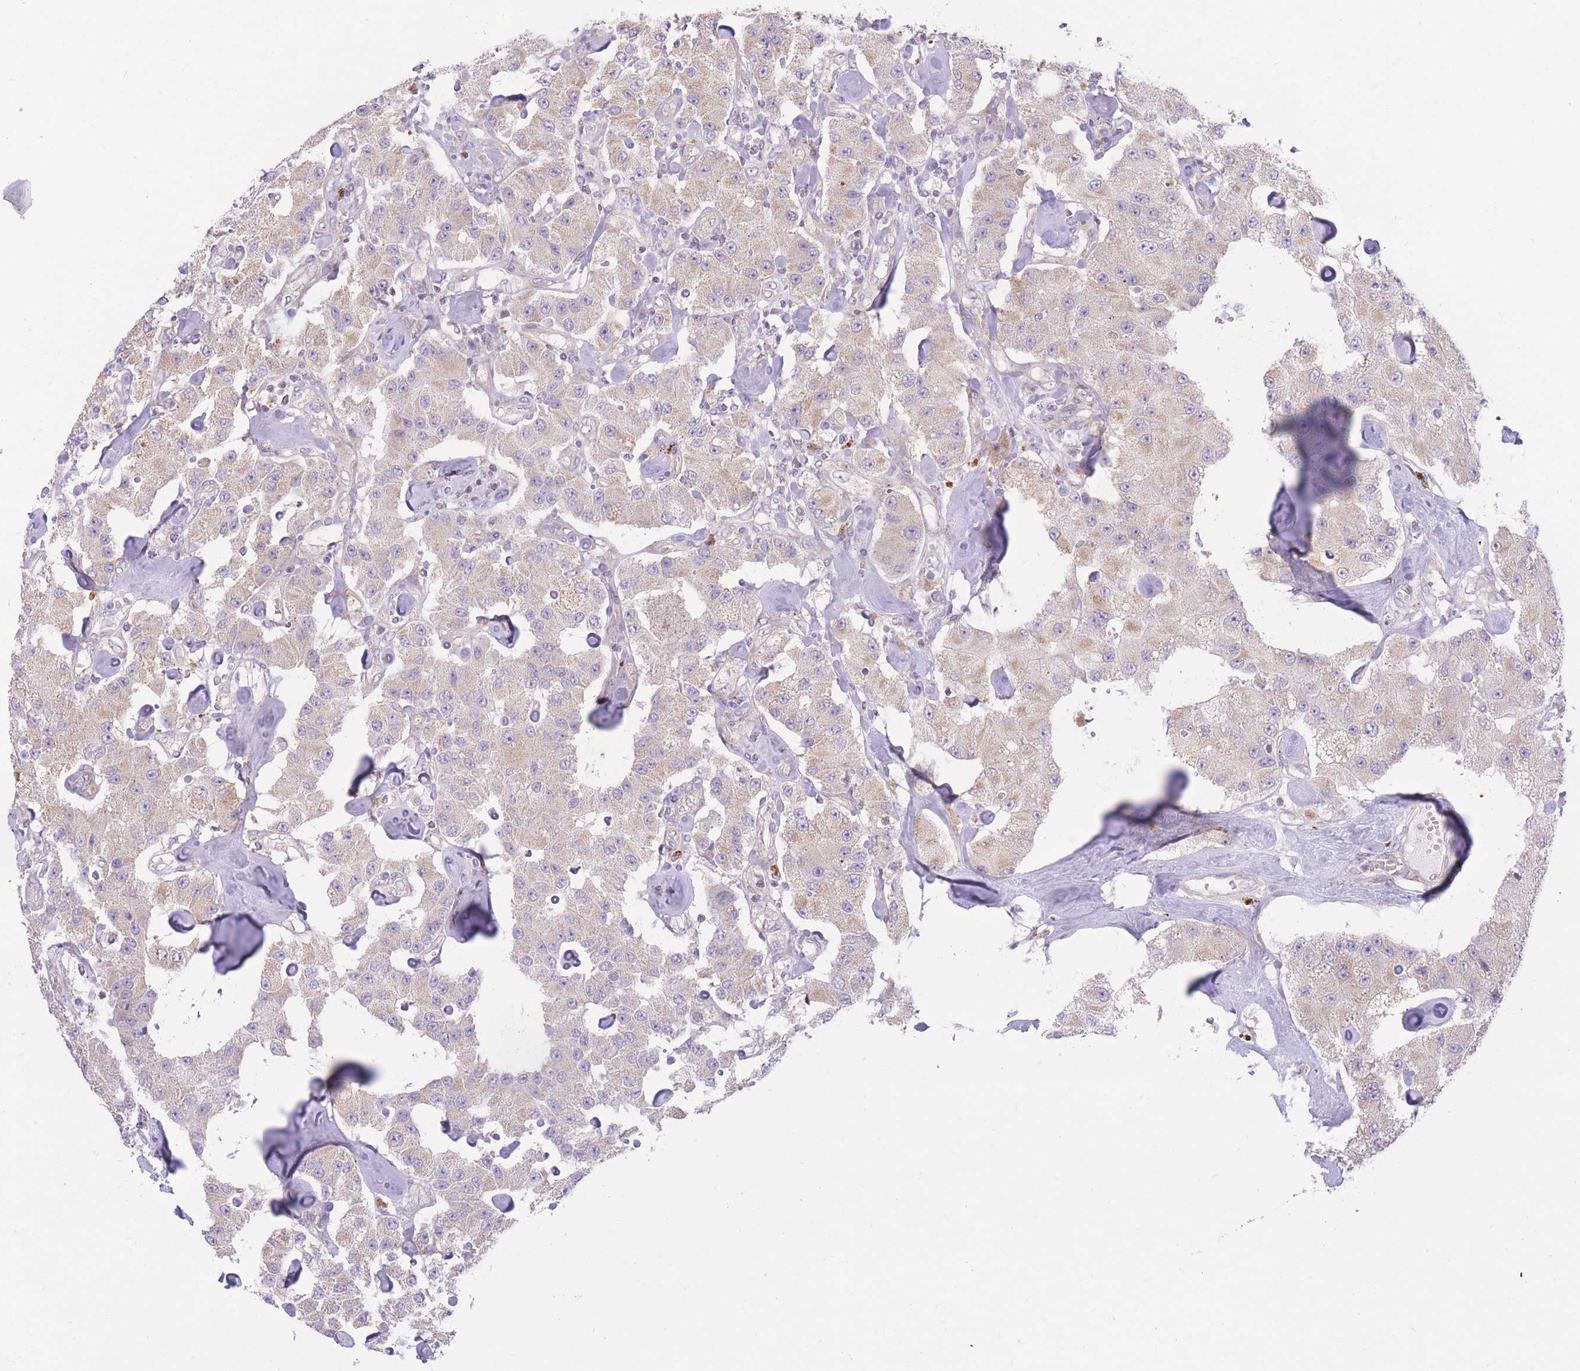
{"staining": {"intensity": "moderate", "quantity": "25%-75%", "location": "cytoplasmic/membranous"}, "tissue": "carcinoid", "cell_type": "Tumor cells", "image_type": "cancer", "snomed": [{"axis": "morphology", "description": "Carcinoid, malignant, NOS"}, {"axis": "topography", "description": "Pancreas"}], "caption": "Protein expression analysis of human malignant carcinoid reveals moderate cytoplasmic/membranous positivity in about 25%-75% of tumor cells.", "gene": "BOLA2B", "patient": {"sex": "male", "age": 41}}